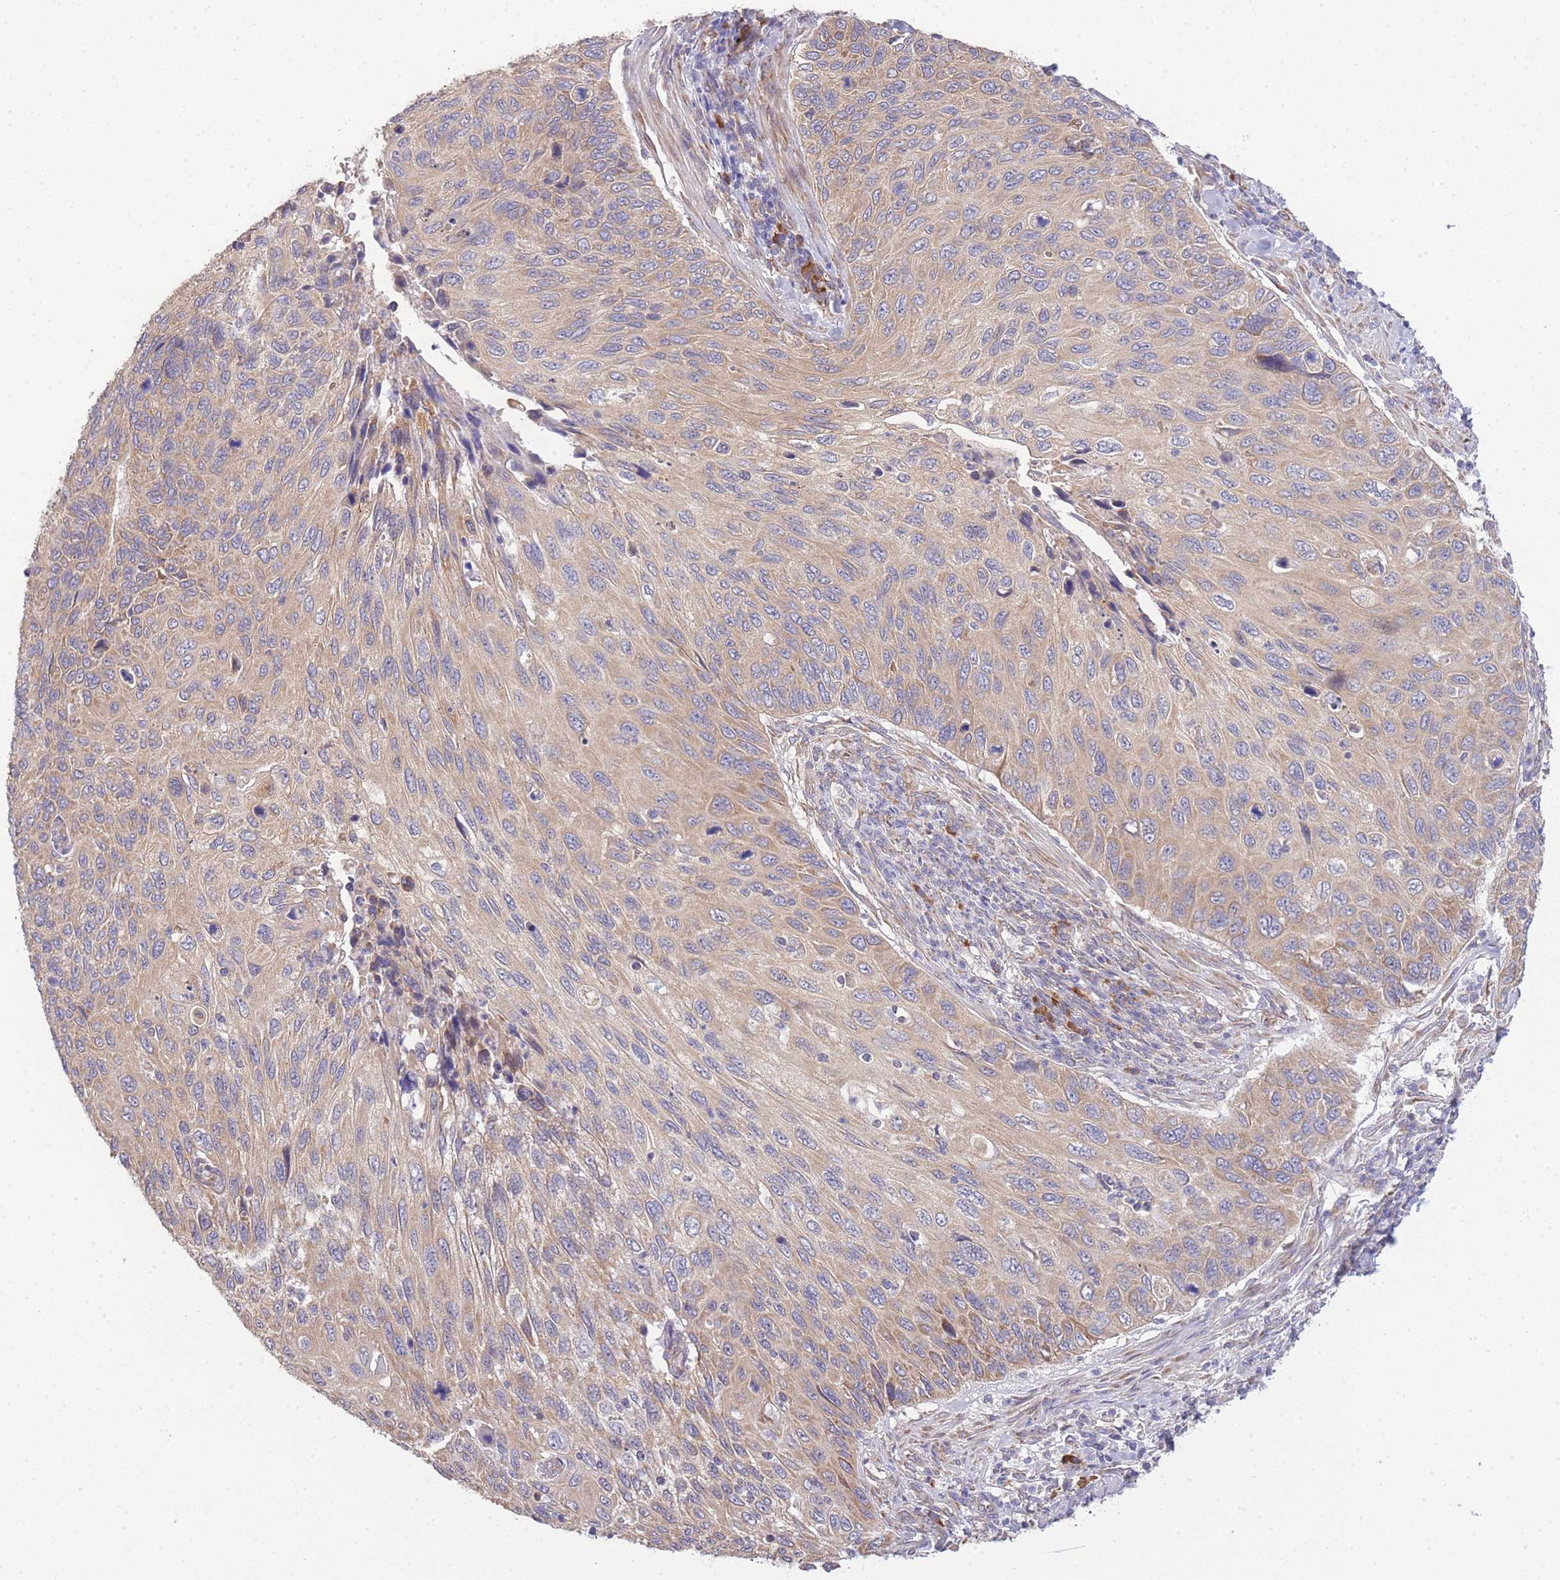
{"staining": {"intensity": "moderate", "quantity": ">75%", "location": "cytoplasmic/membranous"}, "tissue": "cervical cancer", "cell_type": "Tumor cells", "image_type": "cancer", "snomed": [{"axis": "morphology", "description": "Squamous cell carcinoma, NOS"}, {"axis": "topography", "description": "Cervix"}], "caption": "IHC histopathology image of neoplastic tissue: human squamous cell carcinoma (cervical) stained using immunohistochemistry displays medium levels of moderate protein expression localized specifically in the cytoplasmic/membranous of tumor cells, appearing as a cytoplasmic/membranous brown color.", "gene": "BEX1", "patient": {"sex": "female", "age": 70}}